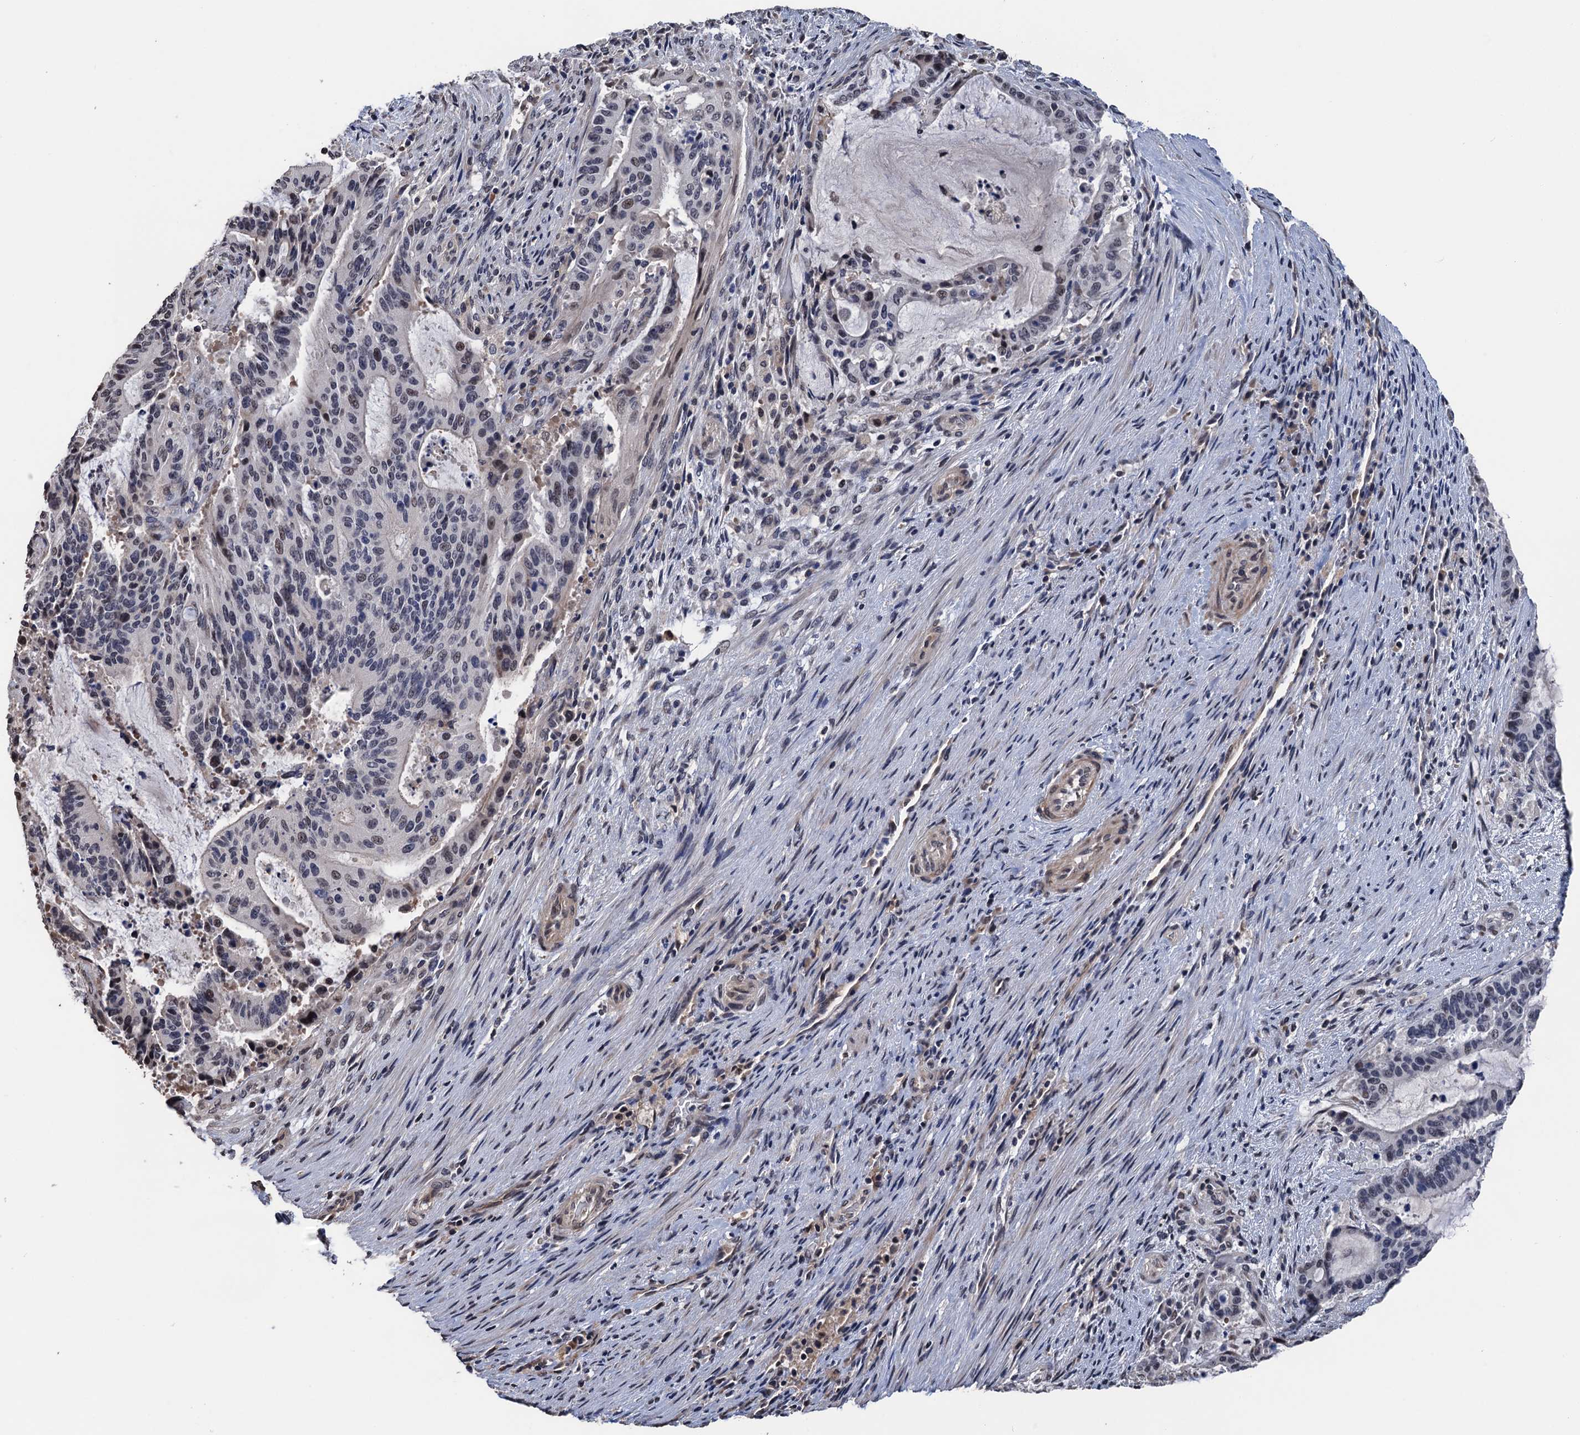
{"staining": {"intensity": "weak", "quantity": "<25%", "location": "nuclear"}, "tissue": "liver cancer", "cell_type": "Tumor cells", "image_type": "cancer", "snomed": [{"axis": "morphology", "description": "Normal tissue, NOS"}, {"axis": "morphology", "description": "Cholangiocarcinoma"}, {"axis": "topography", "description": "Liver"}, {"axis": "topography", "description": "Peripheral nerve tissue"}], "caption": "A high-resolution photomicrograph shows immunohistochemistry staining of liver cholangiocarcinoma, which shows no significant staining in tumor cells.", "gene": "ART5", "patient": {"sex": "female", "age": 73}}